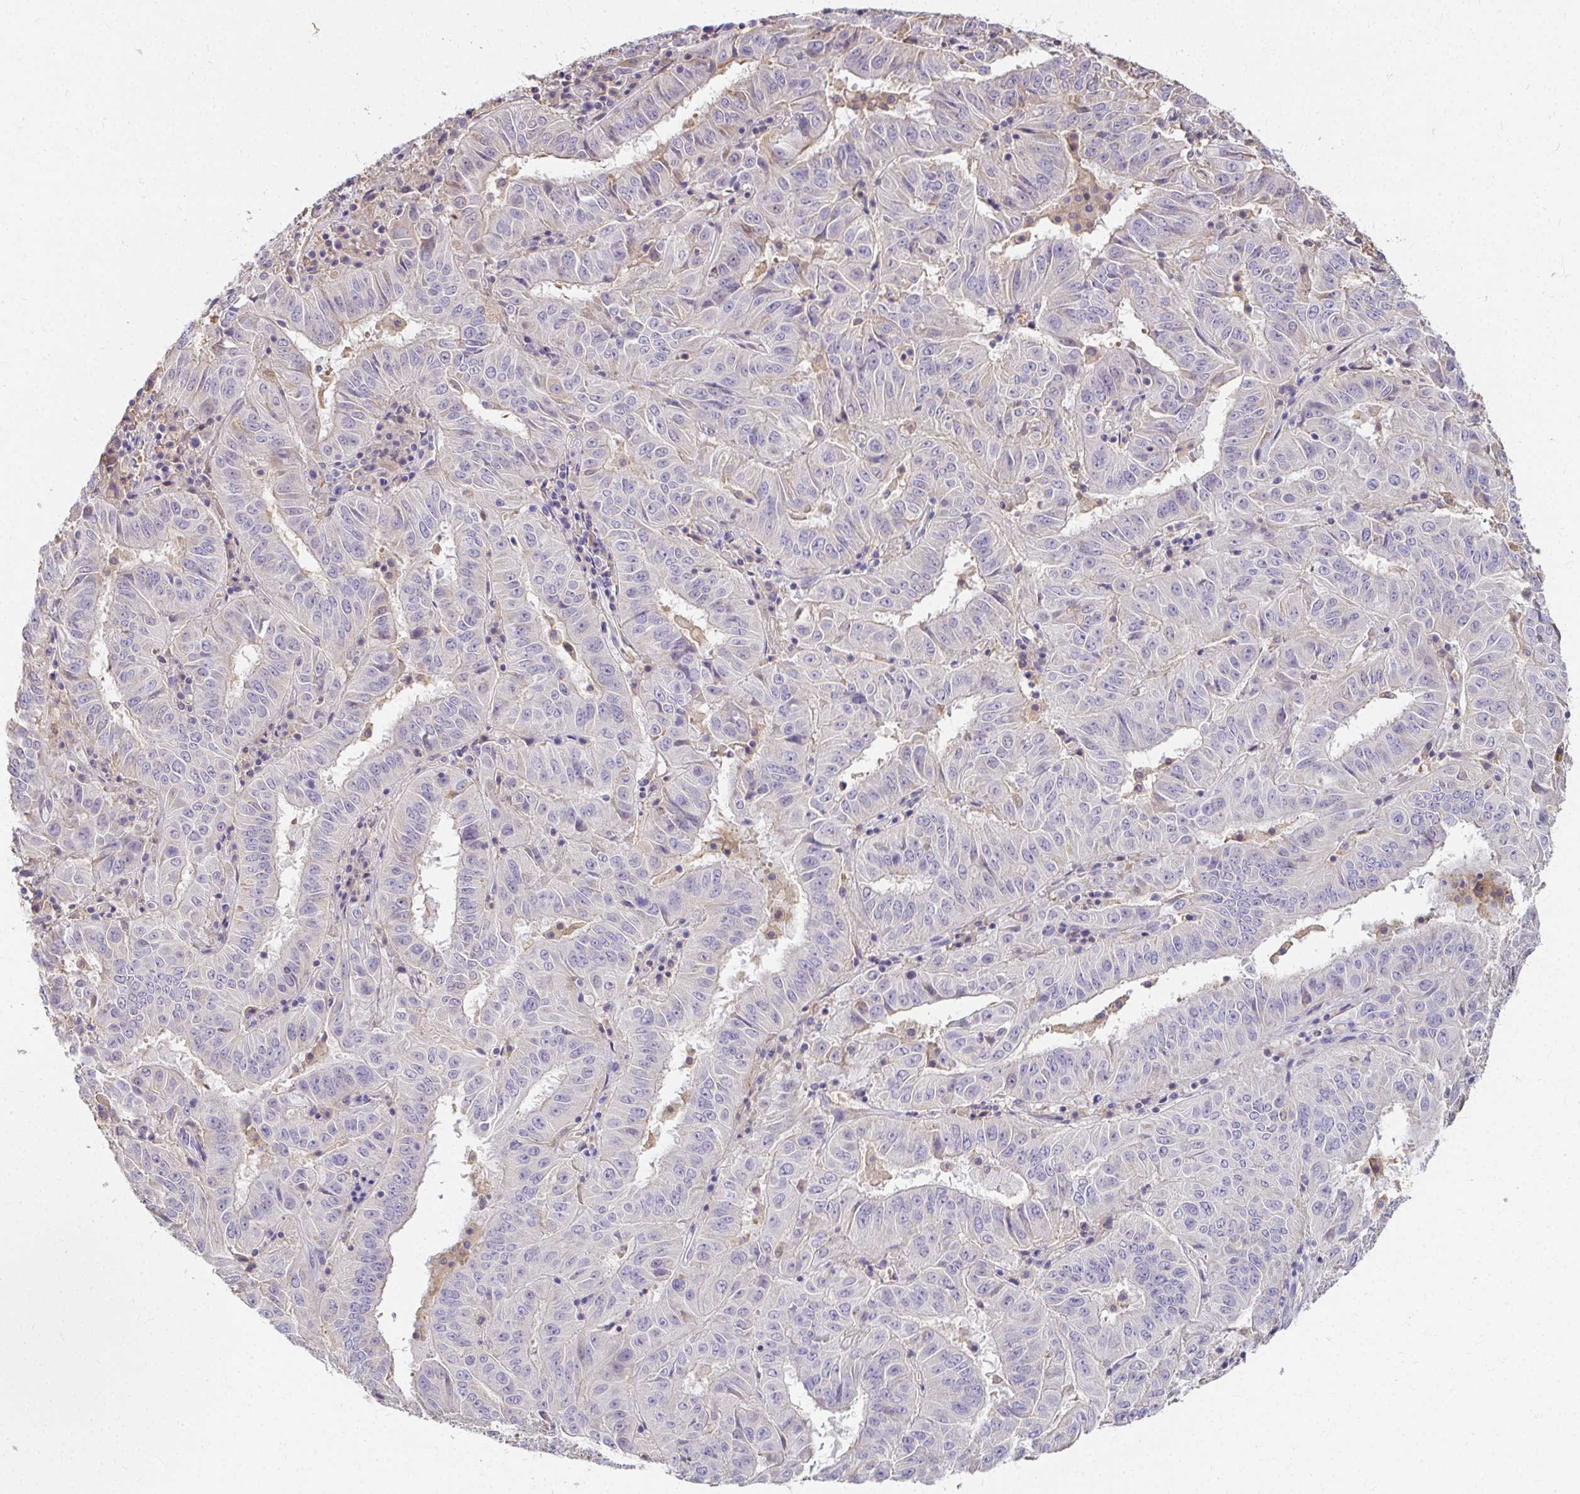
{"staining": {"intensity": "negative", "quantity": "none", "location": "none"}, "tissue": "pancreatic cancer", "cell_type": "Tumor cells", "image_type": "cancer", "snomed": [{"axis": "morphology", "description": "Adenocarcinoma, NOS"}, {"axis": "topography", "description": "Pancreas"}], "caption": "Immunohistochemical staining of pancreatic cancer reveals no significant positivity in tumor cells.", "gene": "LOXL4", "patient": {"sex": "male", "age": 63}}